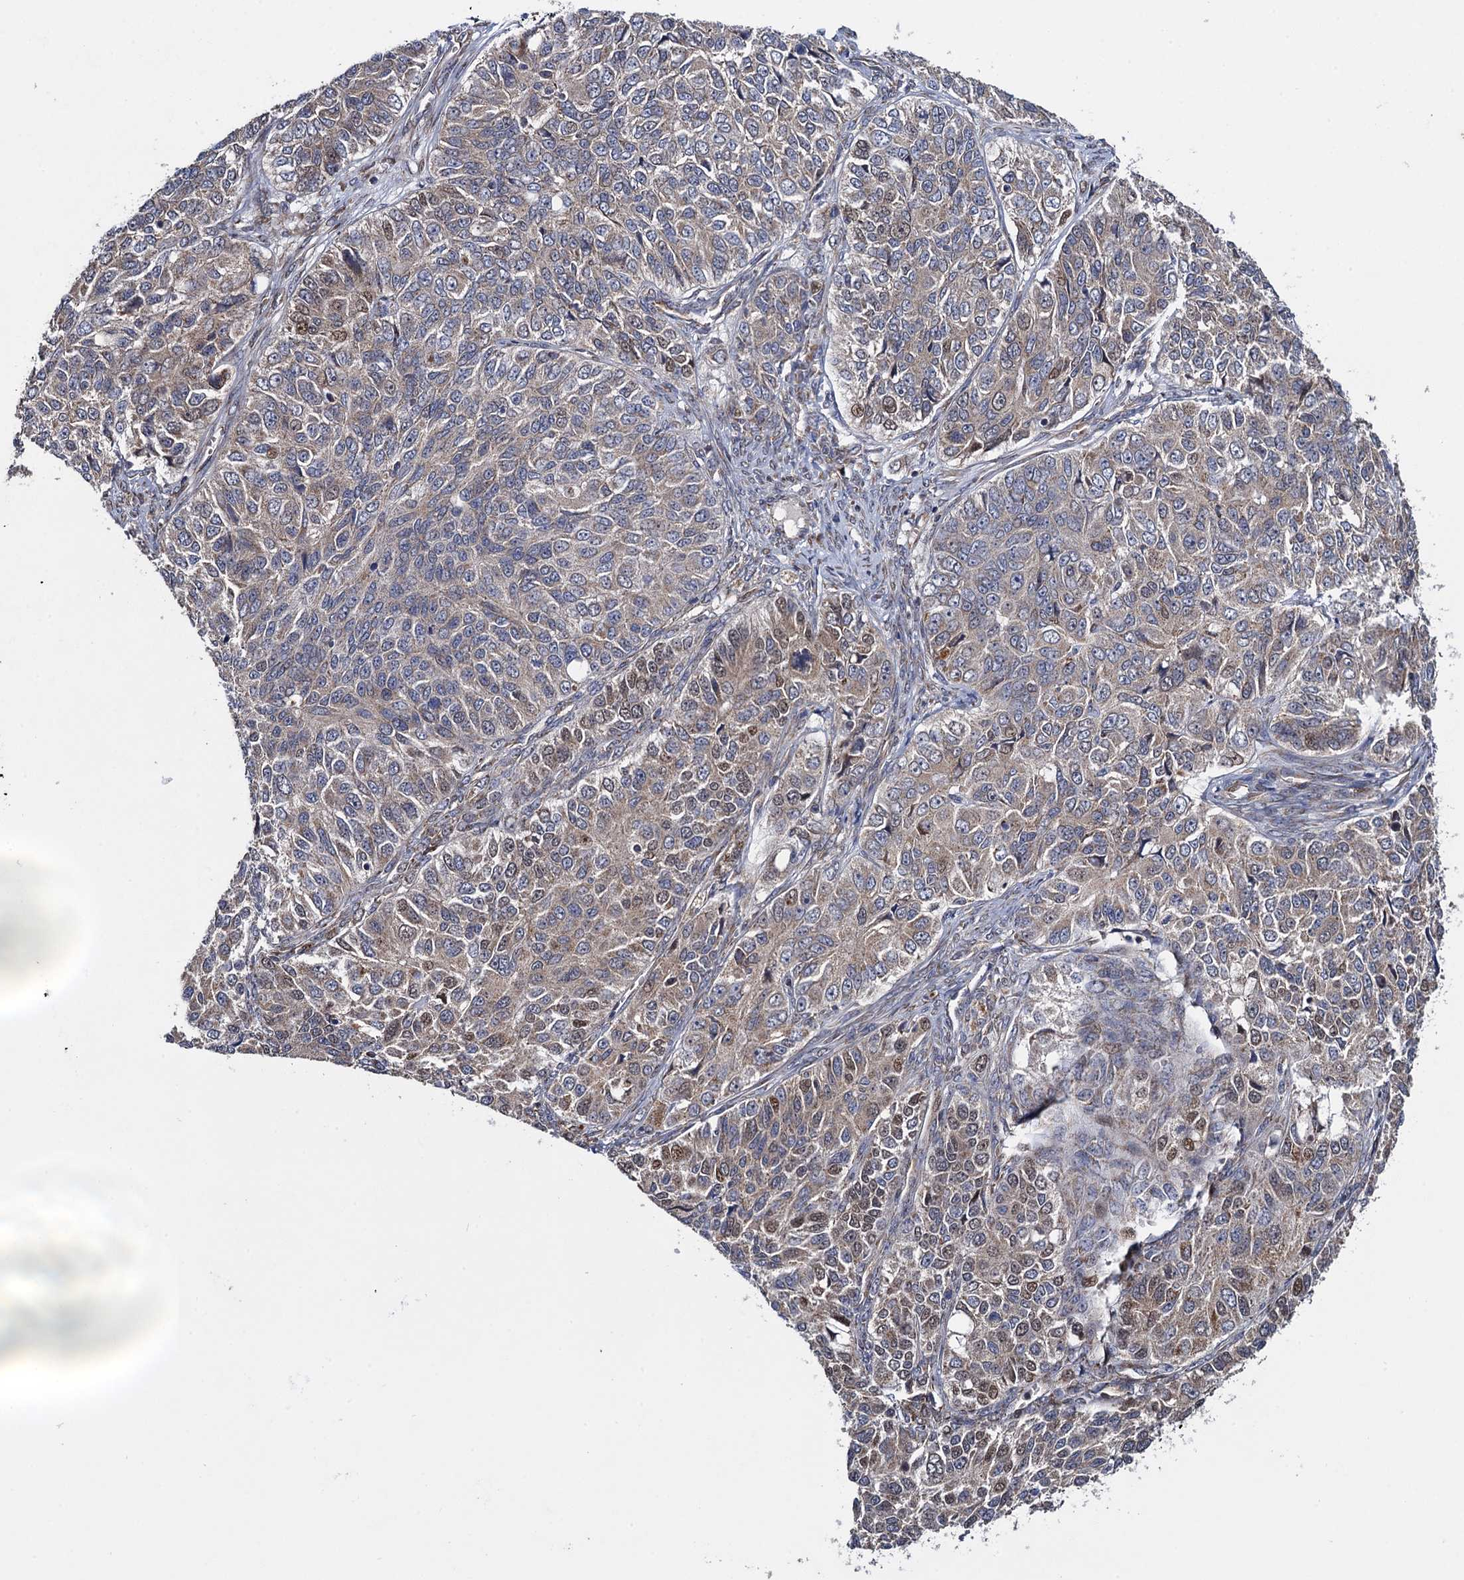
{"staining": {"intensity": "moderate", "quantity": "<25%", "location": "cytoplasmic/membranous,nuclear"}, "tissue": "ovarian cancer", "cell_type": "Tumor cells", "image_type": "cancer", "snomed": [{"axis": "morphology", "description": "Carcinoma, endometroid"}, {"axis": "topography", "description": "Ovary"}], "caption": "Immunohistochemistry staining of ovarian cancer, which reveals low levels of moderate cytoplasmic/membranous and nuclear expression in about <25% of tumor cells indicating moderate cytoplasmic/membranous and nuclear protein expression. The staining was performed using DAB (3,3'-diaminobenzidine) (brown) for protein detection and nuclei were counterstained in hematoxylin (blue).", "gene": "HAUS1", "patient": {"sex": "female", "age": 51}}